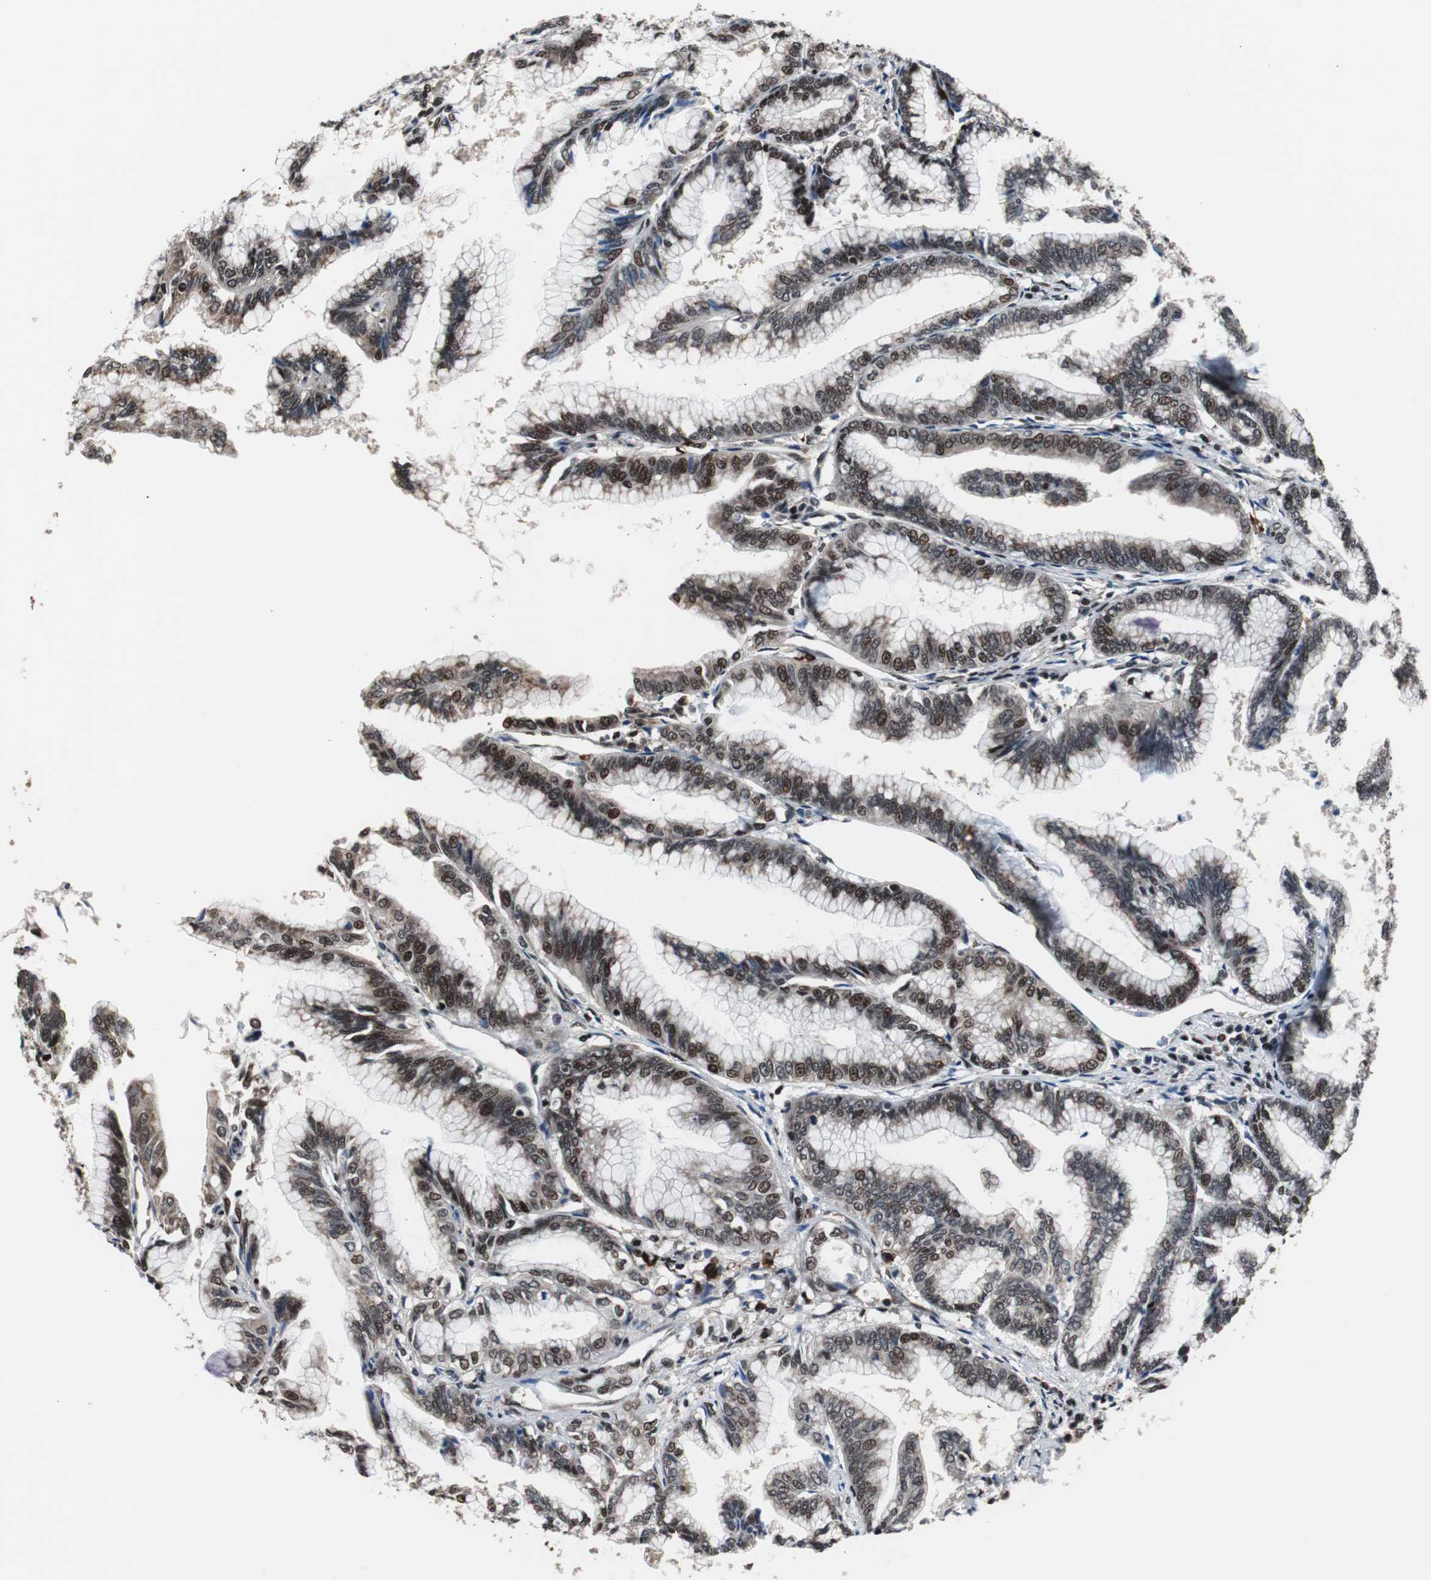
{"staining": {"intensity": "strong", "quantity": ">75%", "location": "nuclear"}, "tissue": "pancreatic cancer", "cell_type": "Tumor cells", "image_type": "cancer", "snomed": [{"axis": "morphology", "description": "Adenocarcinoma, NOS"}, {"axis": "topography", "description": "Pancreas"}], "caption": "Immunohistochemistry (IHC) (DAB (3,3'-diaminobenzidine)) staining of human pancreatic adenocarcinoma reveals strong nuclear protein positivity in about >75% of tumor cells. Using DAB (3,3'-diaminobenzidine) (brown) and hematoxylin (blue) stains, captured at high magnification using brightfield microscopy.", "gene": "POGZ", "patient": {"sex": "female", "age": 64}}